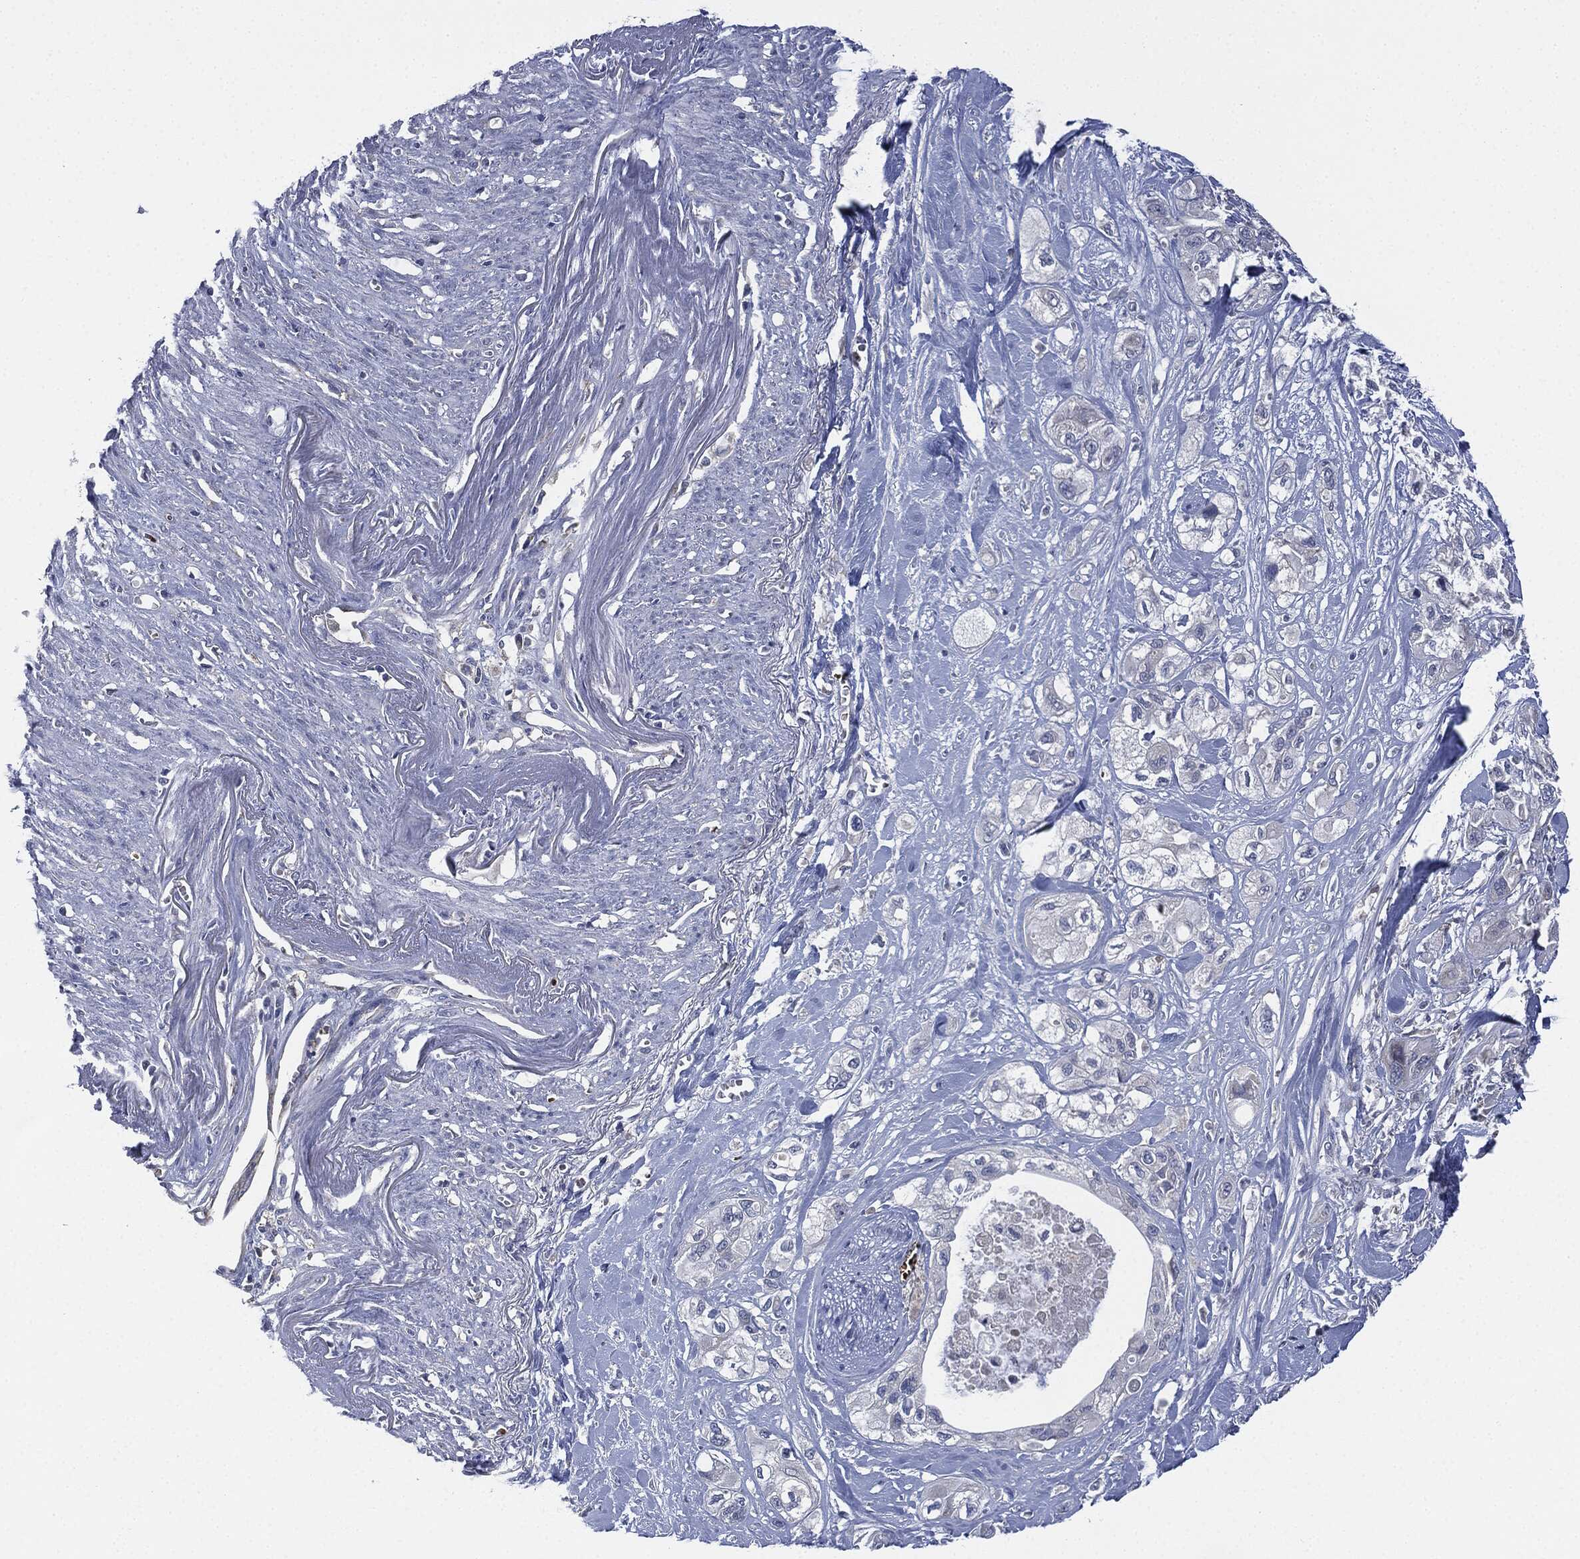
{"staining": {"intensity": "negative", "quantity": "none", "location": "none"}, "tissue": "pancreatic cancer", "cell_type": "Tumor cells", "image_type": "cancer", "snomed": [{"axis": "morphology", "description": "Adenocarcinoma, NOS"}, {"axis": "topography", "description": "Pancreas"}], "caption": "Immunohistochemical staining of human adenocarcinoma (pancreatic) displays no significant expression in tumor cells.", "gene": "SIGLEC9", "patient": {"sex": "male", "age": 72}}